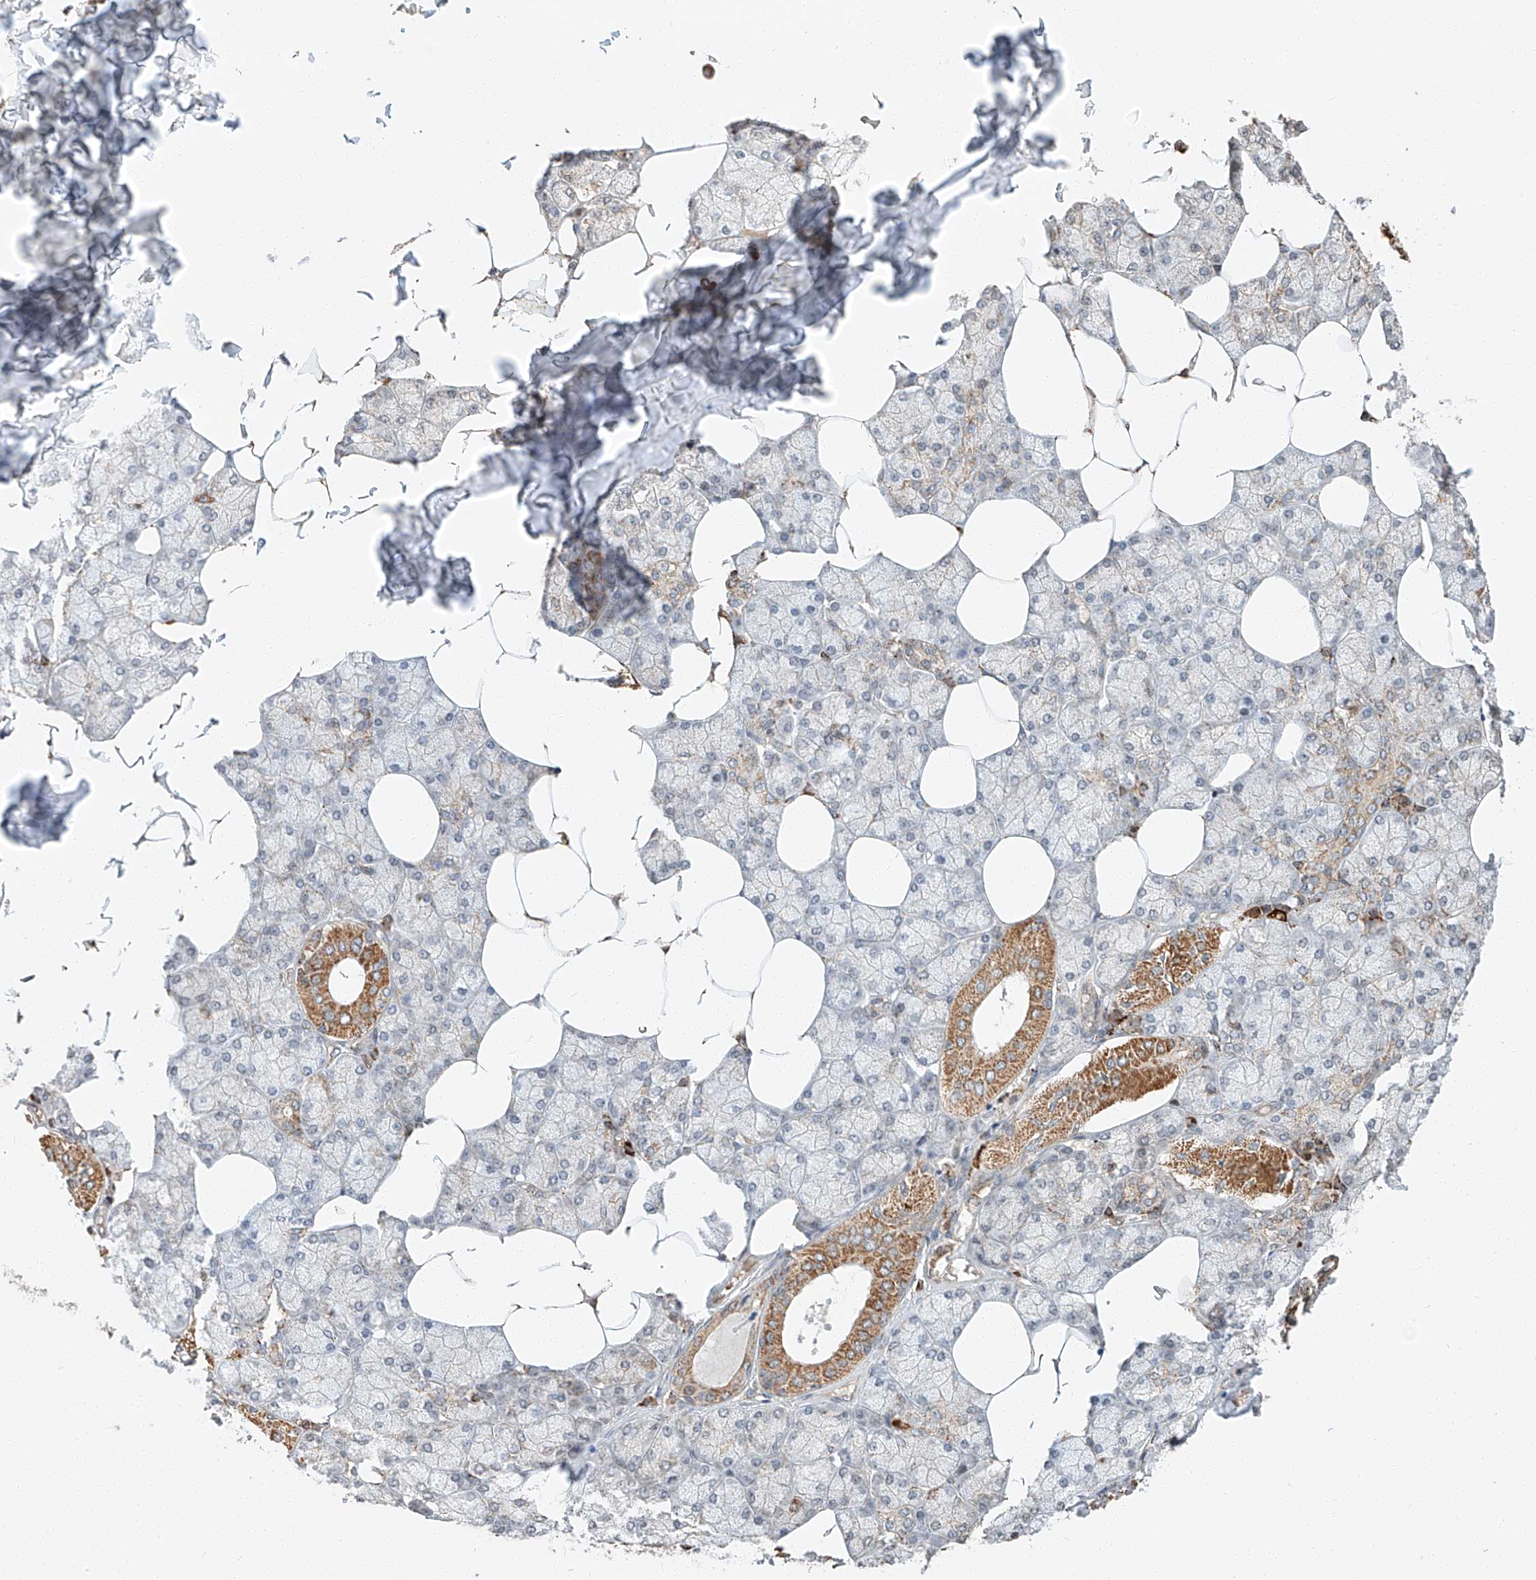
{"staining": {"intensity": "moderate", "quantity": "25%-75%", "location": "cytoplasmic/membranous"}, "tissue": "salivary gland", "cell_type": "Glandular cells", "image_type": "normal", "snomed": [{"axis": "morphology", "description": "Normal tissue, NOS"}, {"axis": "topography", "description": "Salivary gland"}], "caption": "Benign salivary gland displays moderate cytoplasmic/membranous positivity in approximately 25%-75% of glandular cells, visualized by immunohistochemistry.", "gene": "ARHGAP33", "patient": {"sex": "male", "age": 62}}